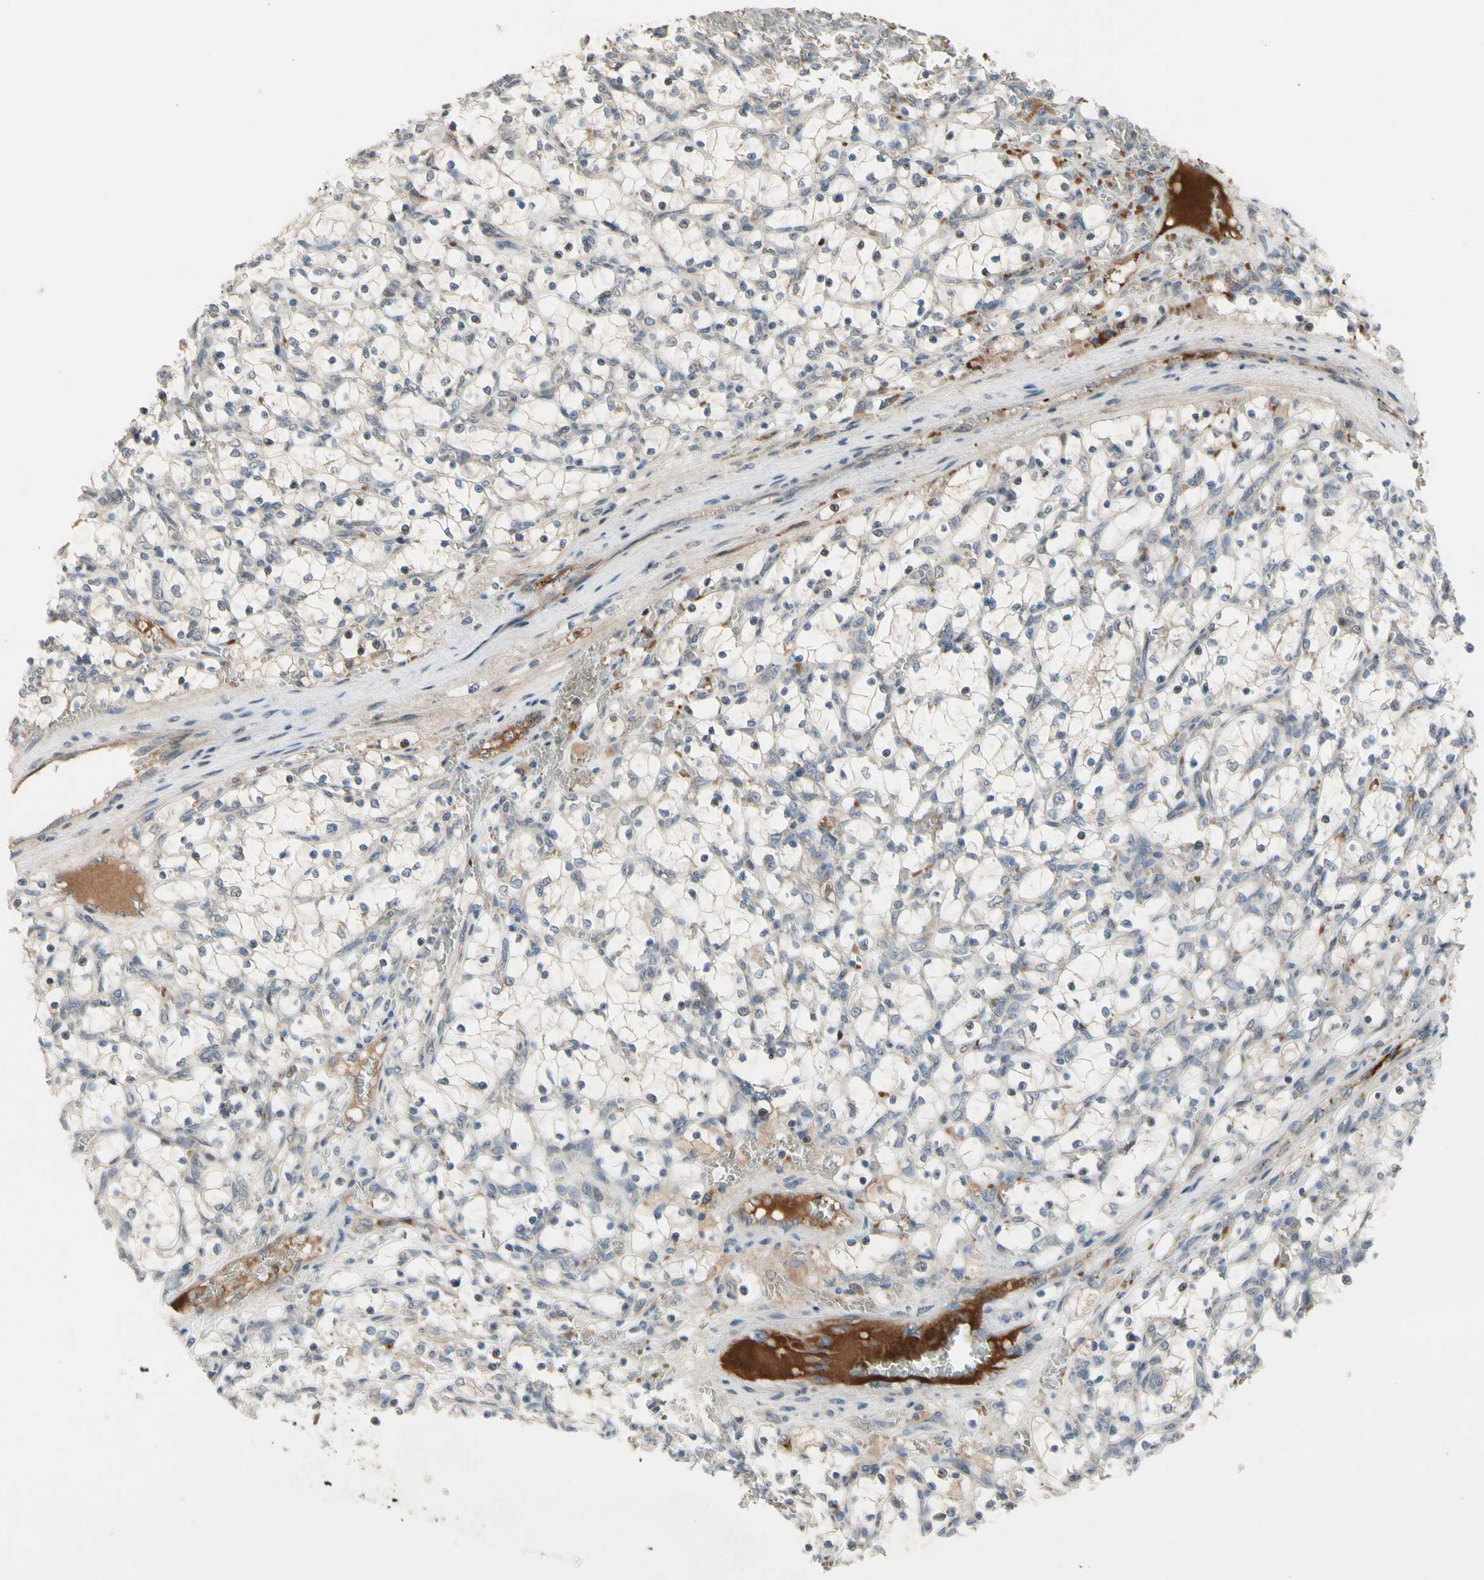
{"staining": {"intensity": "negative", "quantity": "none", "location": "none"}, "tissue": "renal cancer", "cell_type": "Tumor cells", "image_type": "cancer", "snomed": [{"axis": "morphology", "description": "Adenocarcinoma, NOS"}, {"axis": "topography", "description": "Kidney"}], "caption": "There is no significant expression in tumor cells of renal adenocarcinoma.", "gene": "SNX29", "patient": {"sex": "female", "age": 69}}